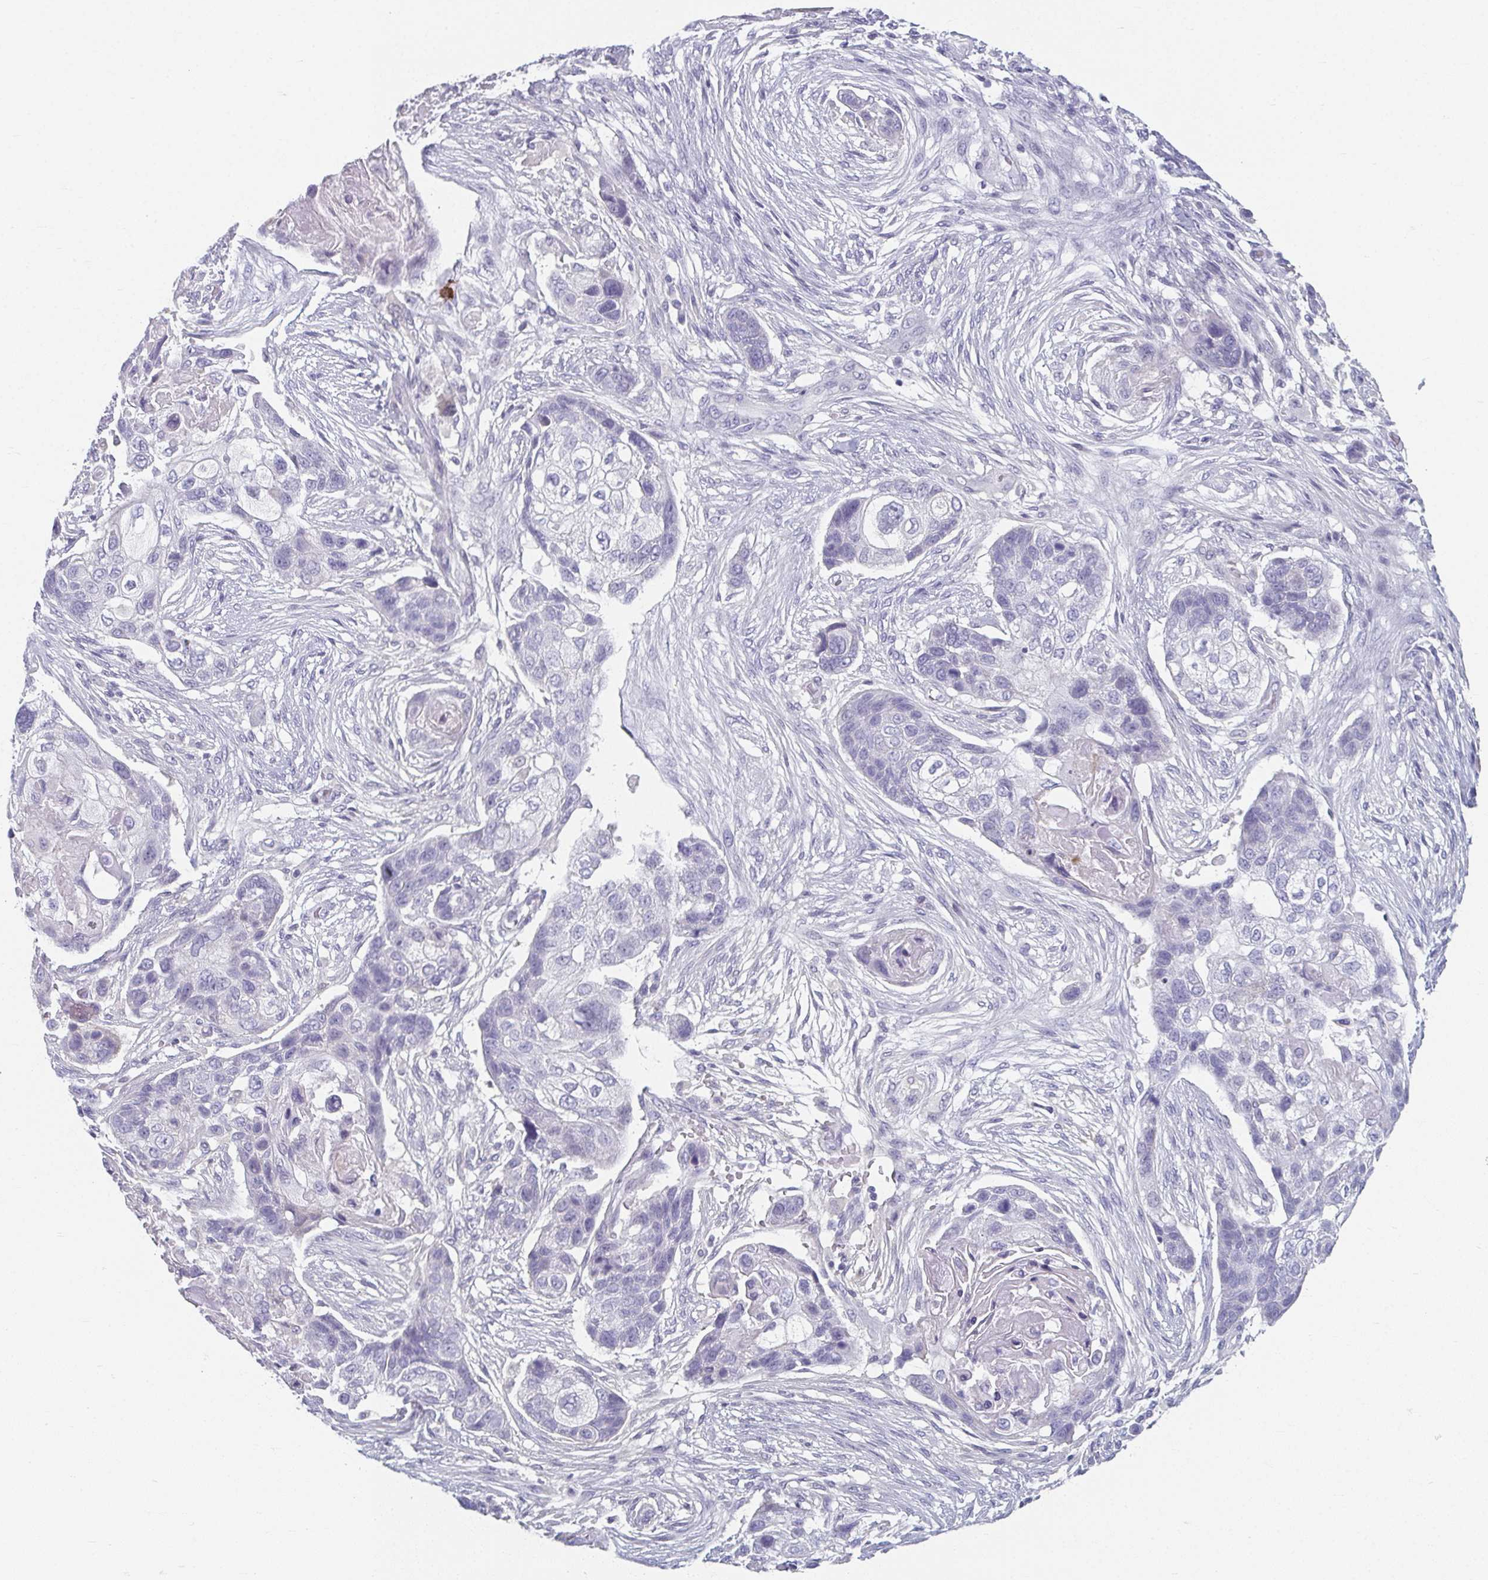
{"staining": {"intensity": "negative", "quantity": "none", "location": "none"}, "tissue": "lung cancer", "cell_type": "Tumor cells", "image_type": "cancer", "snomed": [{"axis": "morphology", "description": "Squamous cell carcinoma, NOS"}, {"axis": "topography", "description": "Lung"}], "caption": "Tumor cells show no significant protein staining in lung cancer (squamous cell carcinoma).", "gene": "CAMKV", "patient": {"sex": "male", "age": 69}}